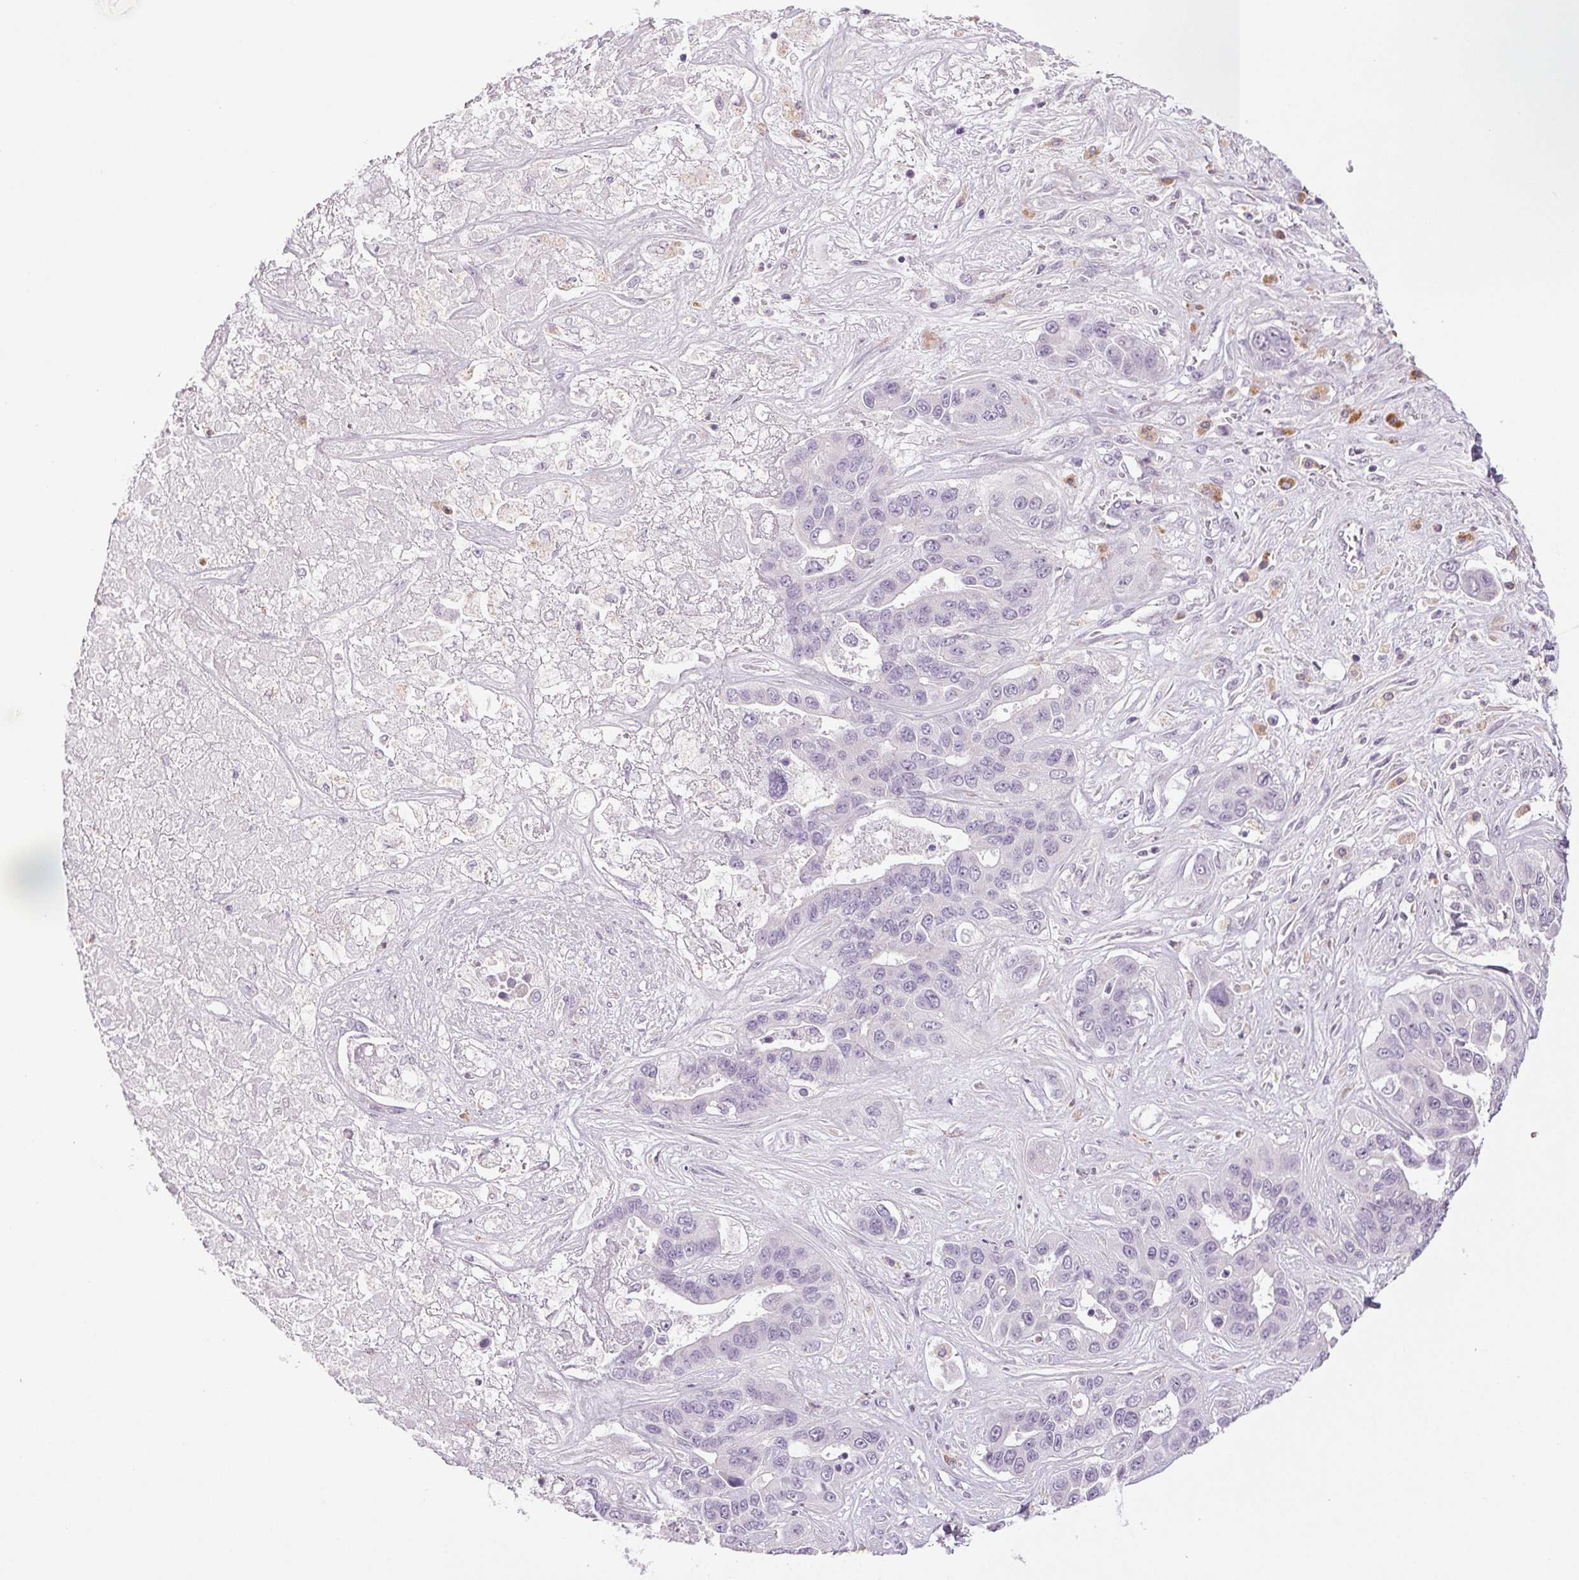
{"staining": {"intensity": "negative", "quantity": "none", "location": "none"}, "tissue": "liver cancer", "cell_type": "Tumor cells", "image_type": "cancer", "snomed": [{"axis": "morphology", "description": "Cholangiocarcinoma"}, {"axis": "topography", "description": "Liver"}], "caption": "Liver cholangiocarcinoma was stained to show a protein in brown. There is no significant expression in tumor cells.", "gene": "SMIM6", "patient": {"sex": "female", "age": 52}}